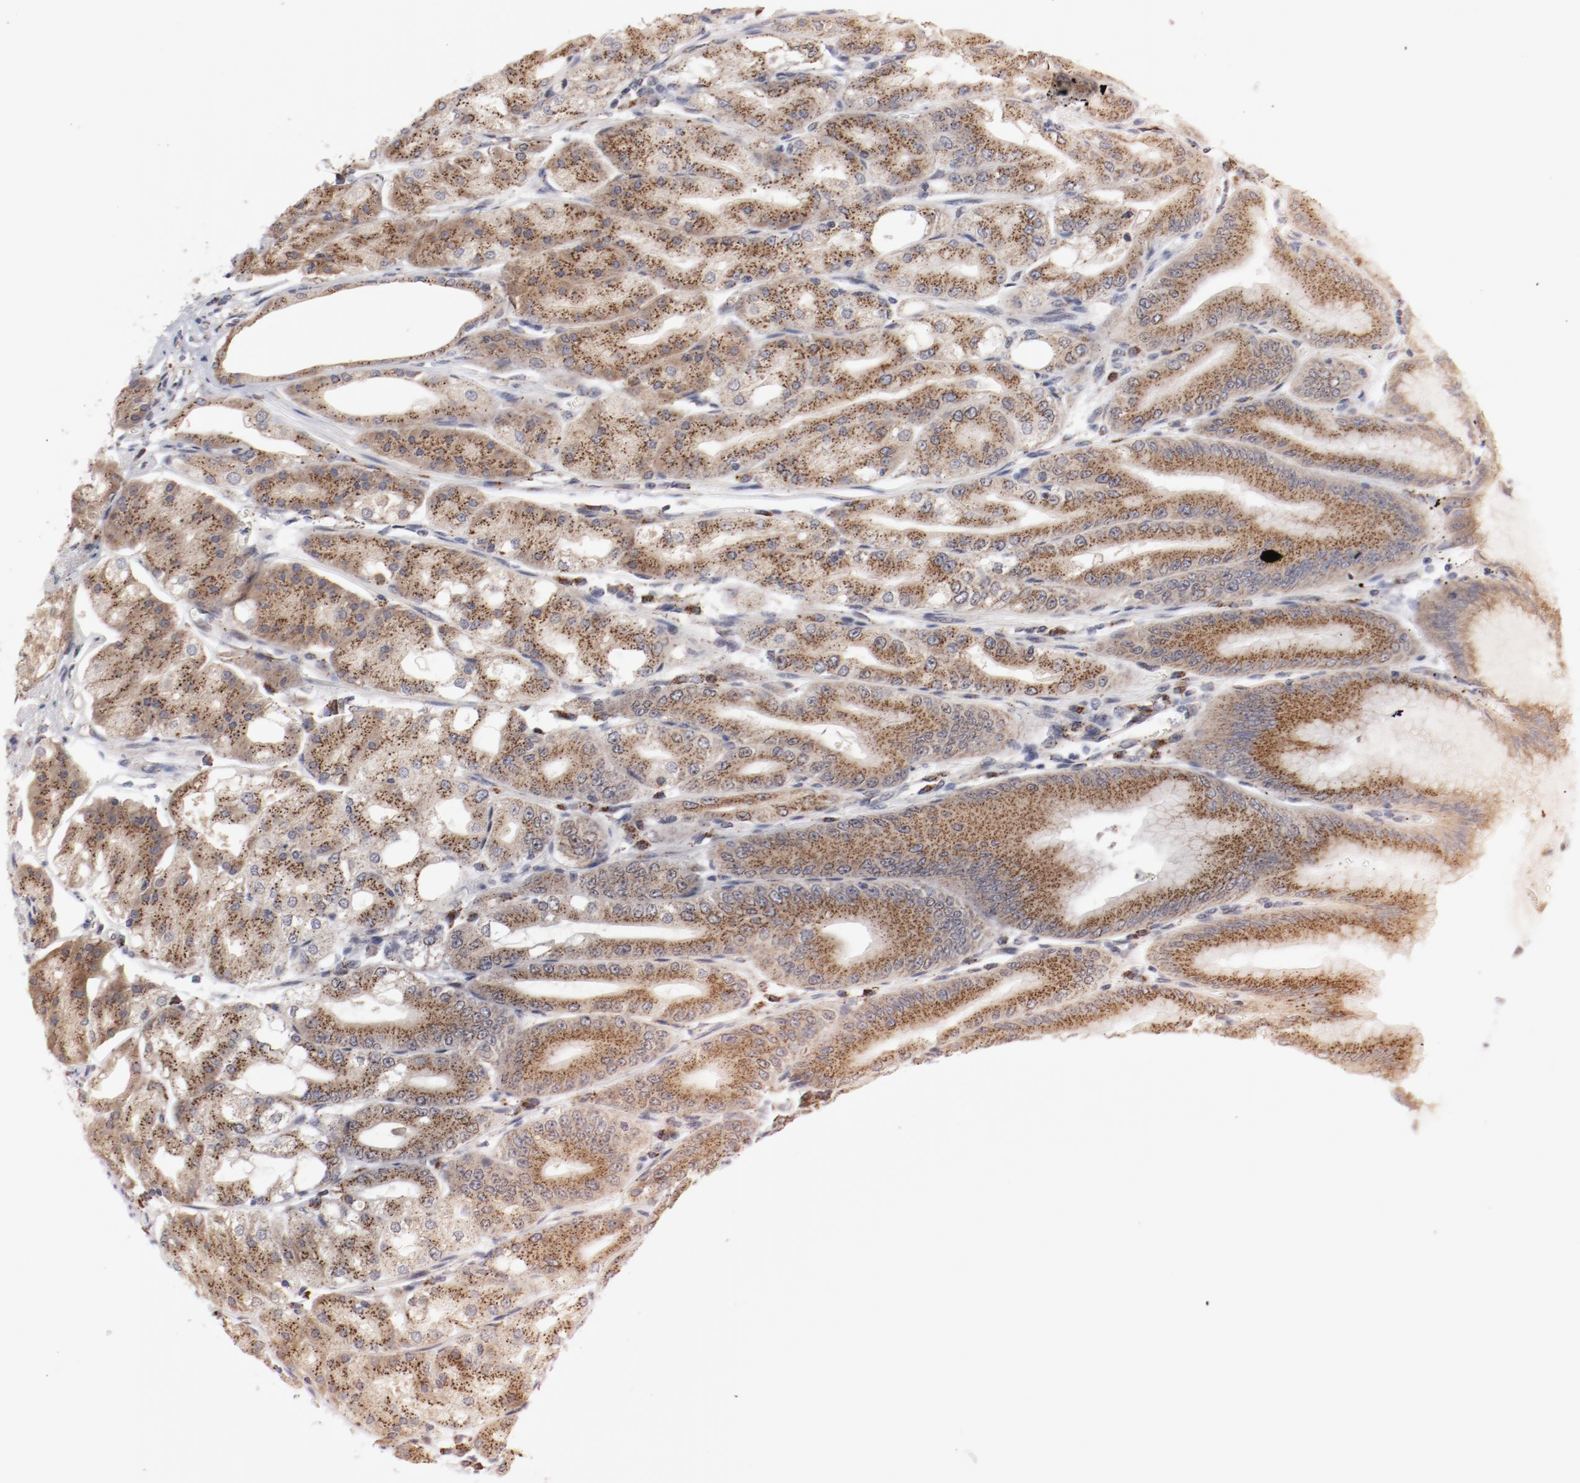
{"staining": {"intensity": "moderate", "quantity": ">75%", "location": "cytoplasmic/membranous"}, "tissue": "stomach", "cell_type": "Glandular cells", "image_type": "normal", "snomed": [{"axis": "morphology", "description": "Normal tissue, NOS"}, {"axis": "topography", "description": "Stomach, lower"}], "caption": "High-magnification brightfield microscopy of unremarkable stomach stained with DAB (brown) and counterstained with hematoxylin (blue). glandular cells exhibit moderate cytoplasmic/membranous positivity is seen in approximately>75% of cells.", "gene": "RPL12", "patient": {"sex": "male", "age": 71}}